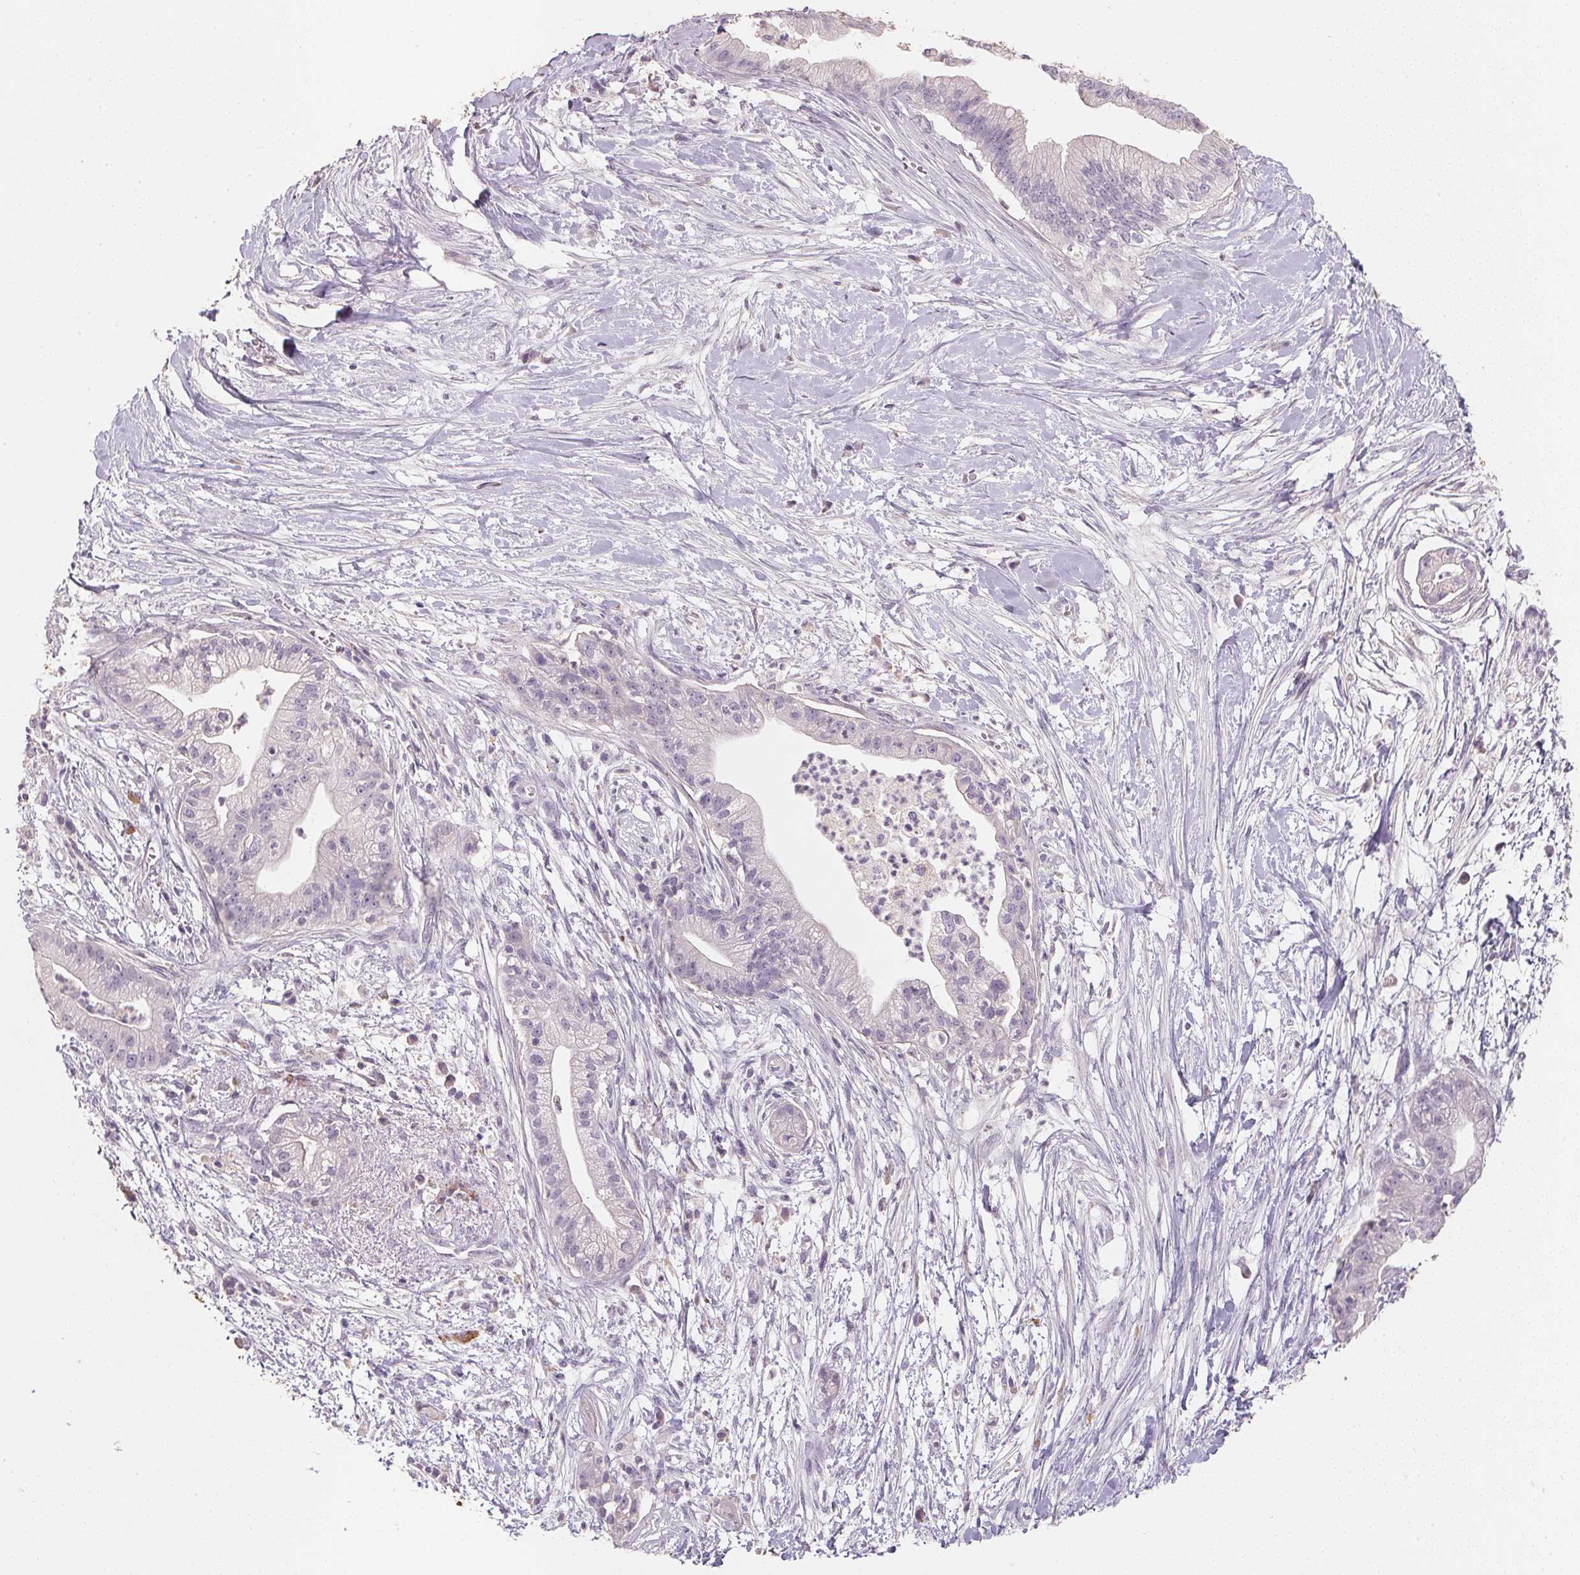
{"staining": {"intensity": "negative", "quantity": "none", "location": "none"}, "tissue": "pancreatic cancer", "cell_type": "Tumor cells", "image_type": "cancer", "snomed": [{"axis": "morphology", "description": "Normal tissue, NOS"}, {"axis": "morphology", "description": "Adenocarcinoma, NOS"}, {"axis": "topography", "description": "Lymph node"}, {"axis": "topography", "description": "Pancreas"}], "caption": "Pancreatic adenocarcinoma was stained to show a protein in brown. There is no significant staining in tumor cells. (DAB (3,3'-diaminobenzidine) immunohistochemistry (IHC) with hematoxylin counter stain).", "gene": "CXCL5", "patient": {"sex": "female", "age": 58}}